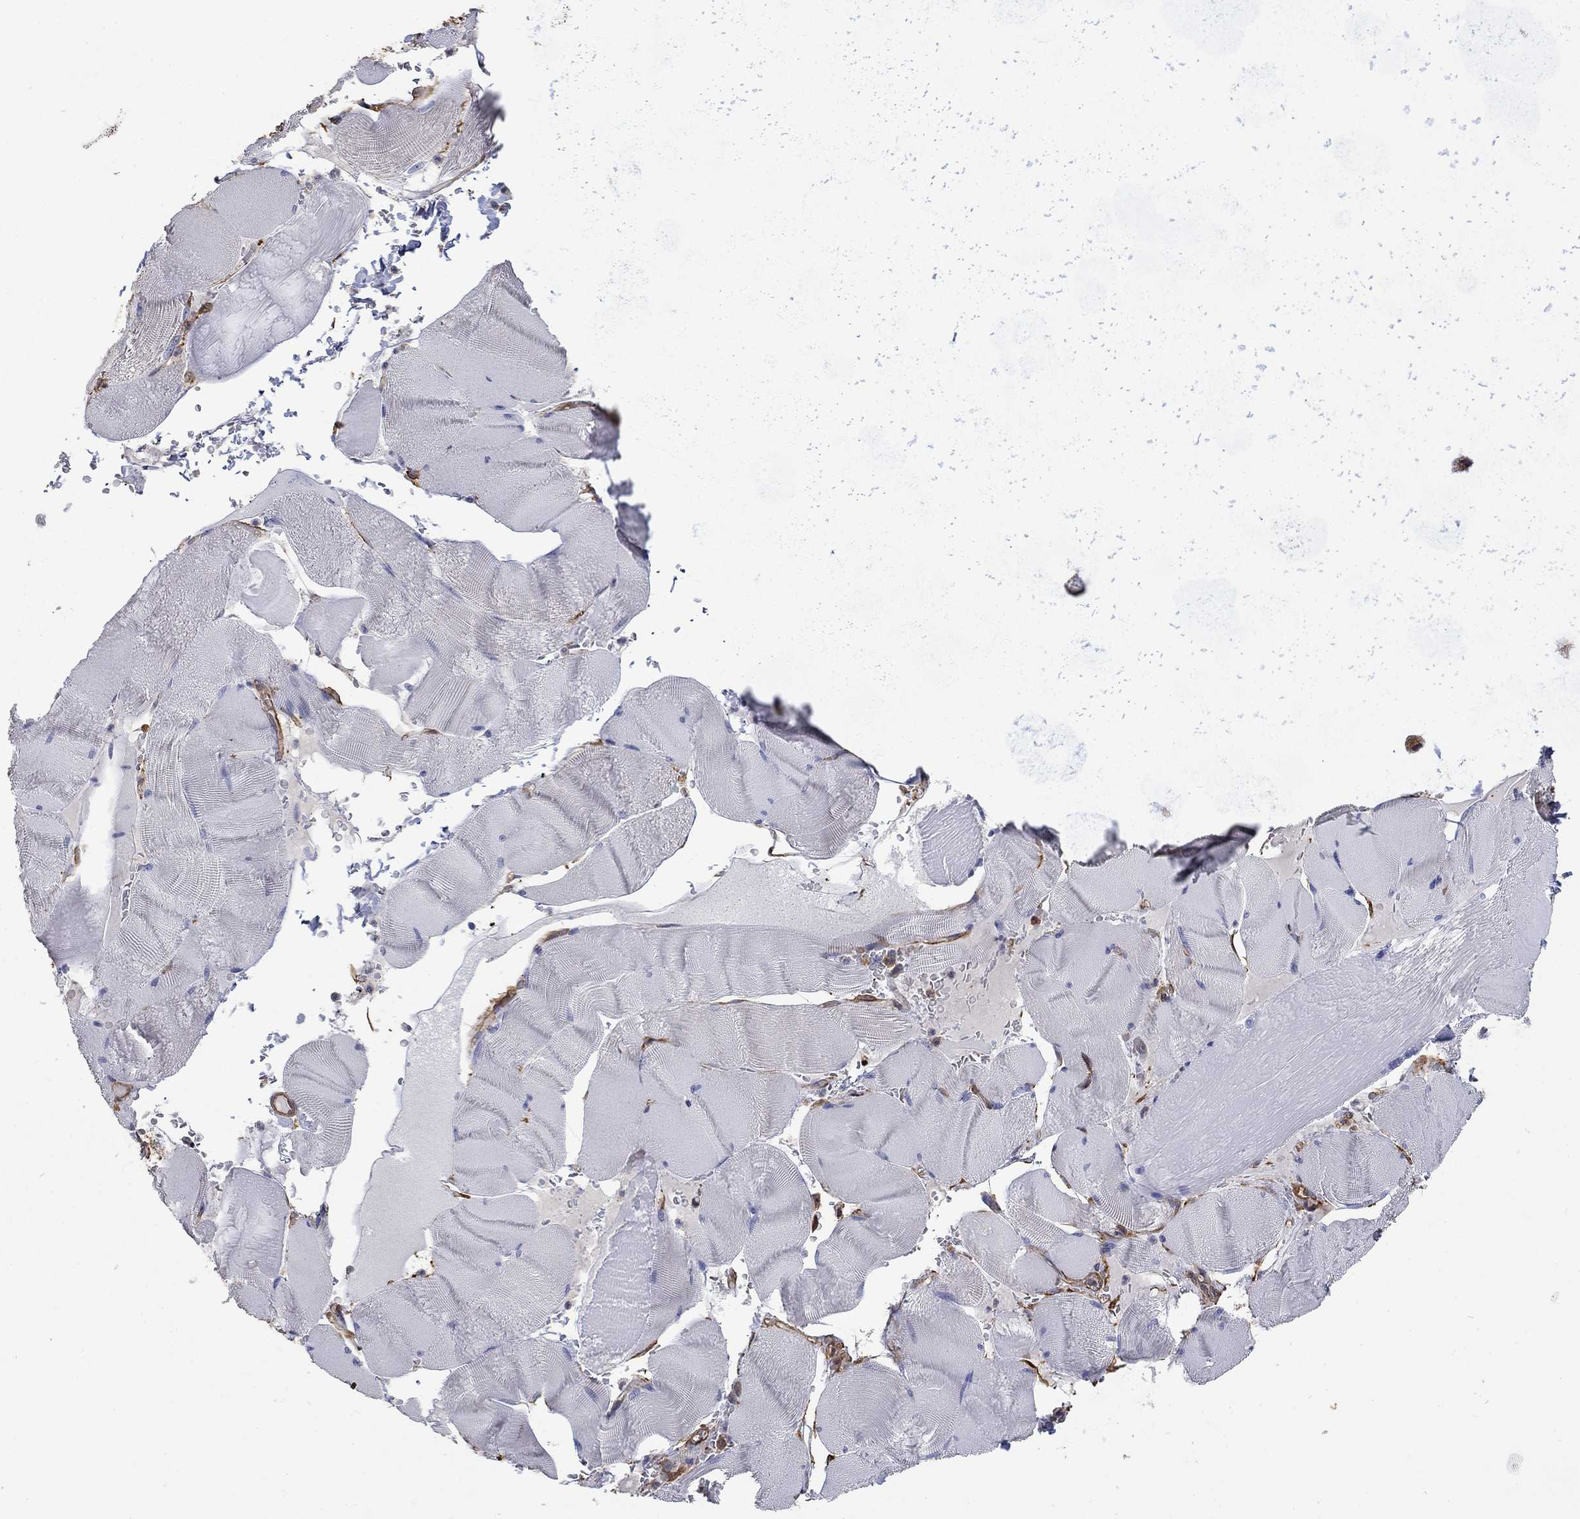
{"staining": {"intensity": "negative", "quantity": "none", "location": "none"}, "tissue": "skeletal muscle", "cell_type": "Myocytes", "image_type": "normal", "snomed": [{"axis": "morphology", "description": "Normal tissue, NOS"}, {"axis": "topography", "description": "Skeletal muscle"}], "caption": "This is an IHC micrograph of benign skeletal muscle. There is no positivity in myocytes.", "gene": "DPYSL2", "patient": {"sex": "male", "age": 56}}